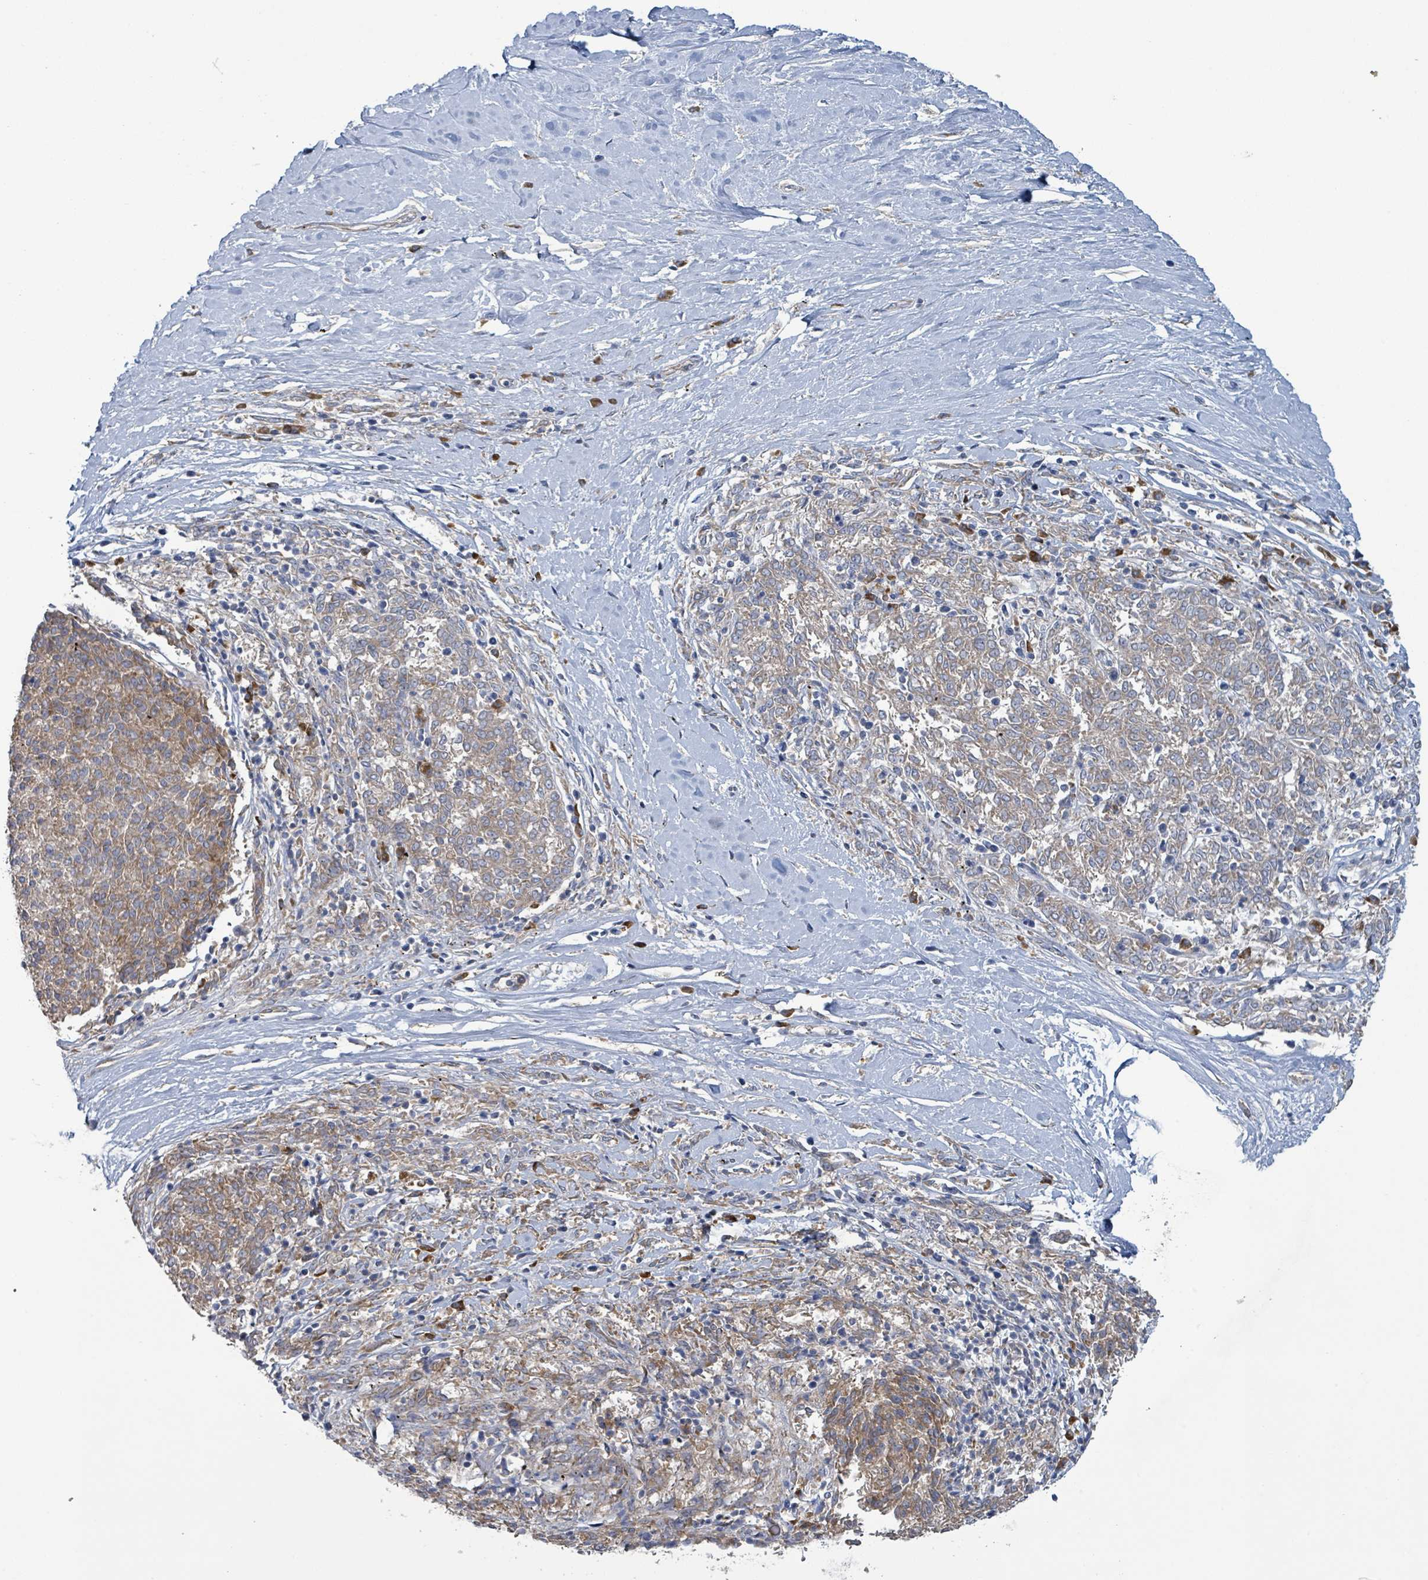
{"staining": {"intensity": "moderate", "quantity": ">75%", "location": "cytoplasmic/membranous"}, "tissue": "melanoma", "cell_type": "Tumor cells", "image_type": "cancer", "snomed": [{"axis": "morphology", "description": "Malignant melanoma, NOS"}, {"axis": "topography", "description": "Skin"}], "caption": "DAB (3,3'-diaminobenzidine) immunohistochemical staining of human melanoma shows moderate cytoplasmic/membranous protein expression in about >75% of tumor cells. (DAB (3,3'-diaminobenzidine) IHC, brown staining for protein, blue staining for nuclei).", "gene": "RPL32", "patient": {"sex": "female", "age": 72}}